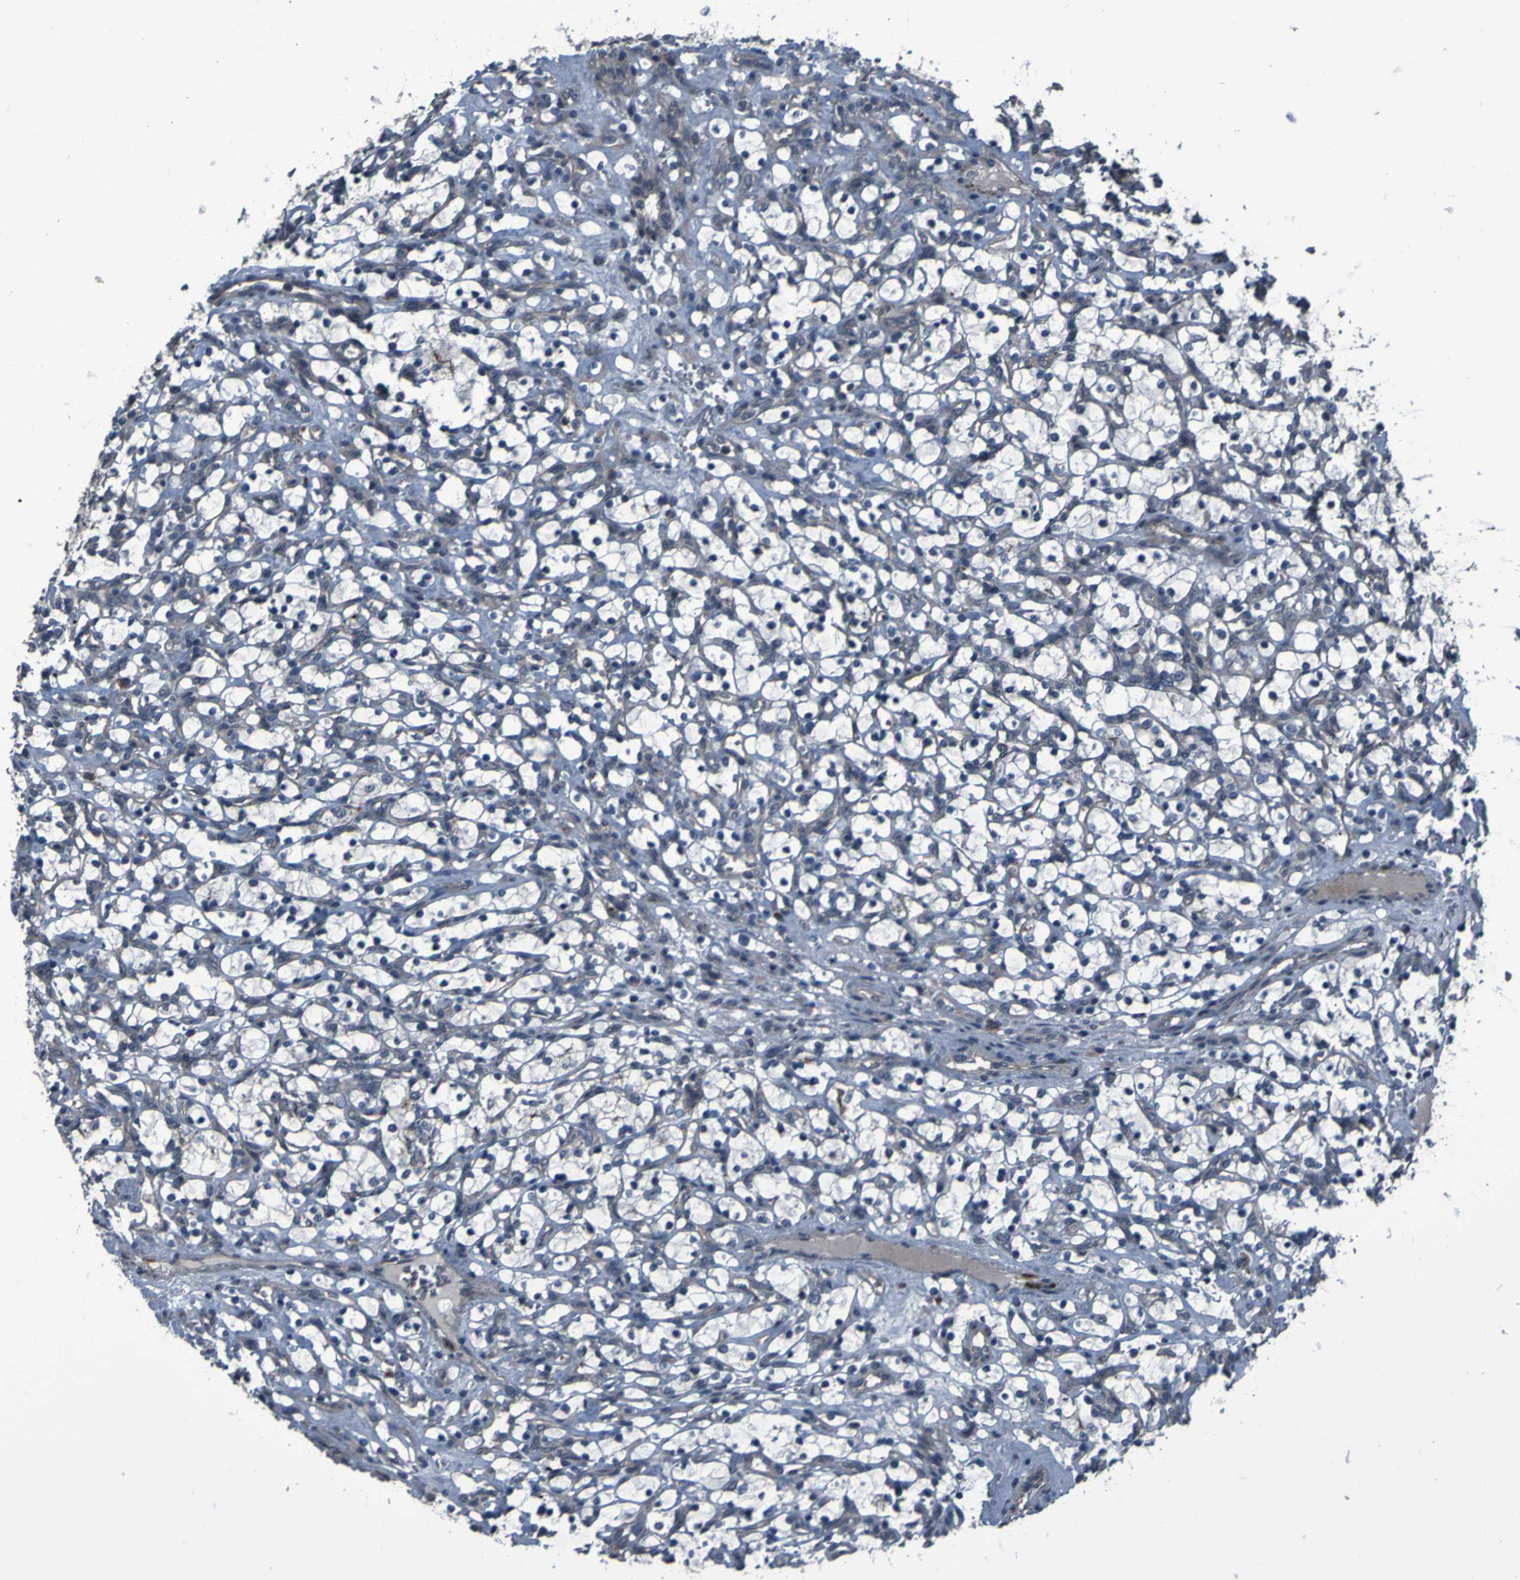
{"staining": {"intensity": "negative", "quantity": "none", "location": "none"}, "tissue": "renal cancer", "cell_type": "Tumor cells", "image_type": "cancer", "snomed": [{"axis": "morphology", "description": "Adenocarcinoma, NOS"}, {"axis": "topography", "description": "Kidney"}], "caption": "The image exhibits no staining of tumor cells in adenocarcinoma (renal). The staining was performed using DAB (3,3'-diaminobenzidine) to visualize the protein expression in brown, while the nuclei were stained in blue with hematoxylin (Magnification: 20x).", "gene": "OSTM1", "patient": {"sex": "female", "age": 69}}